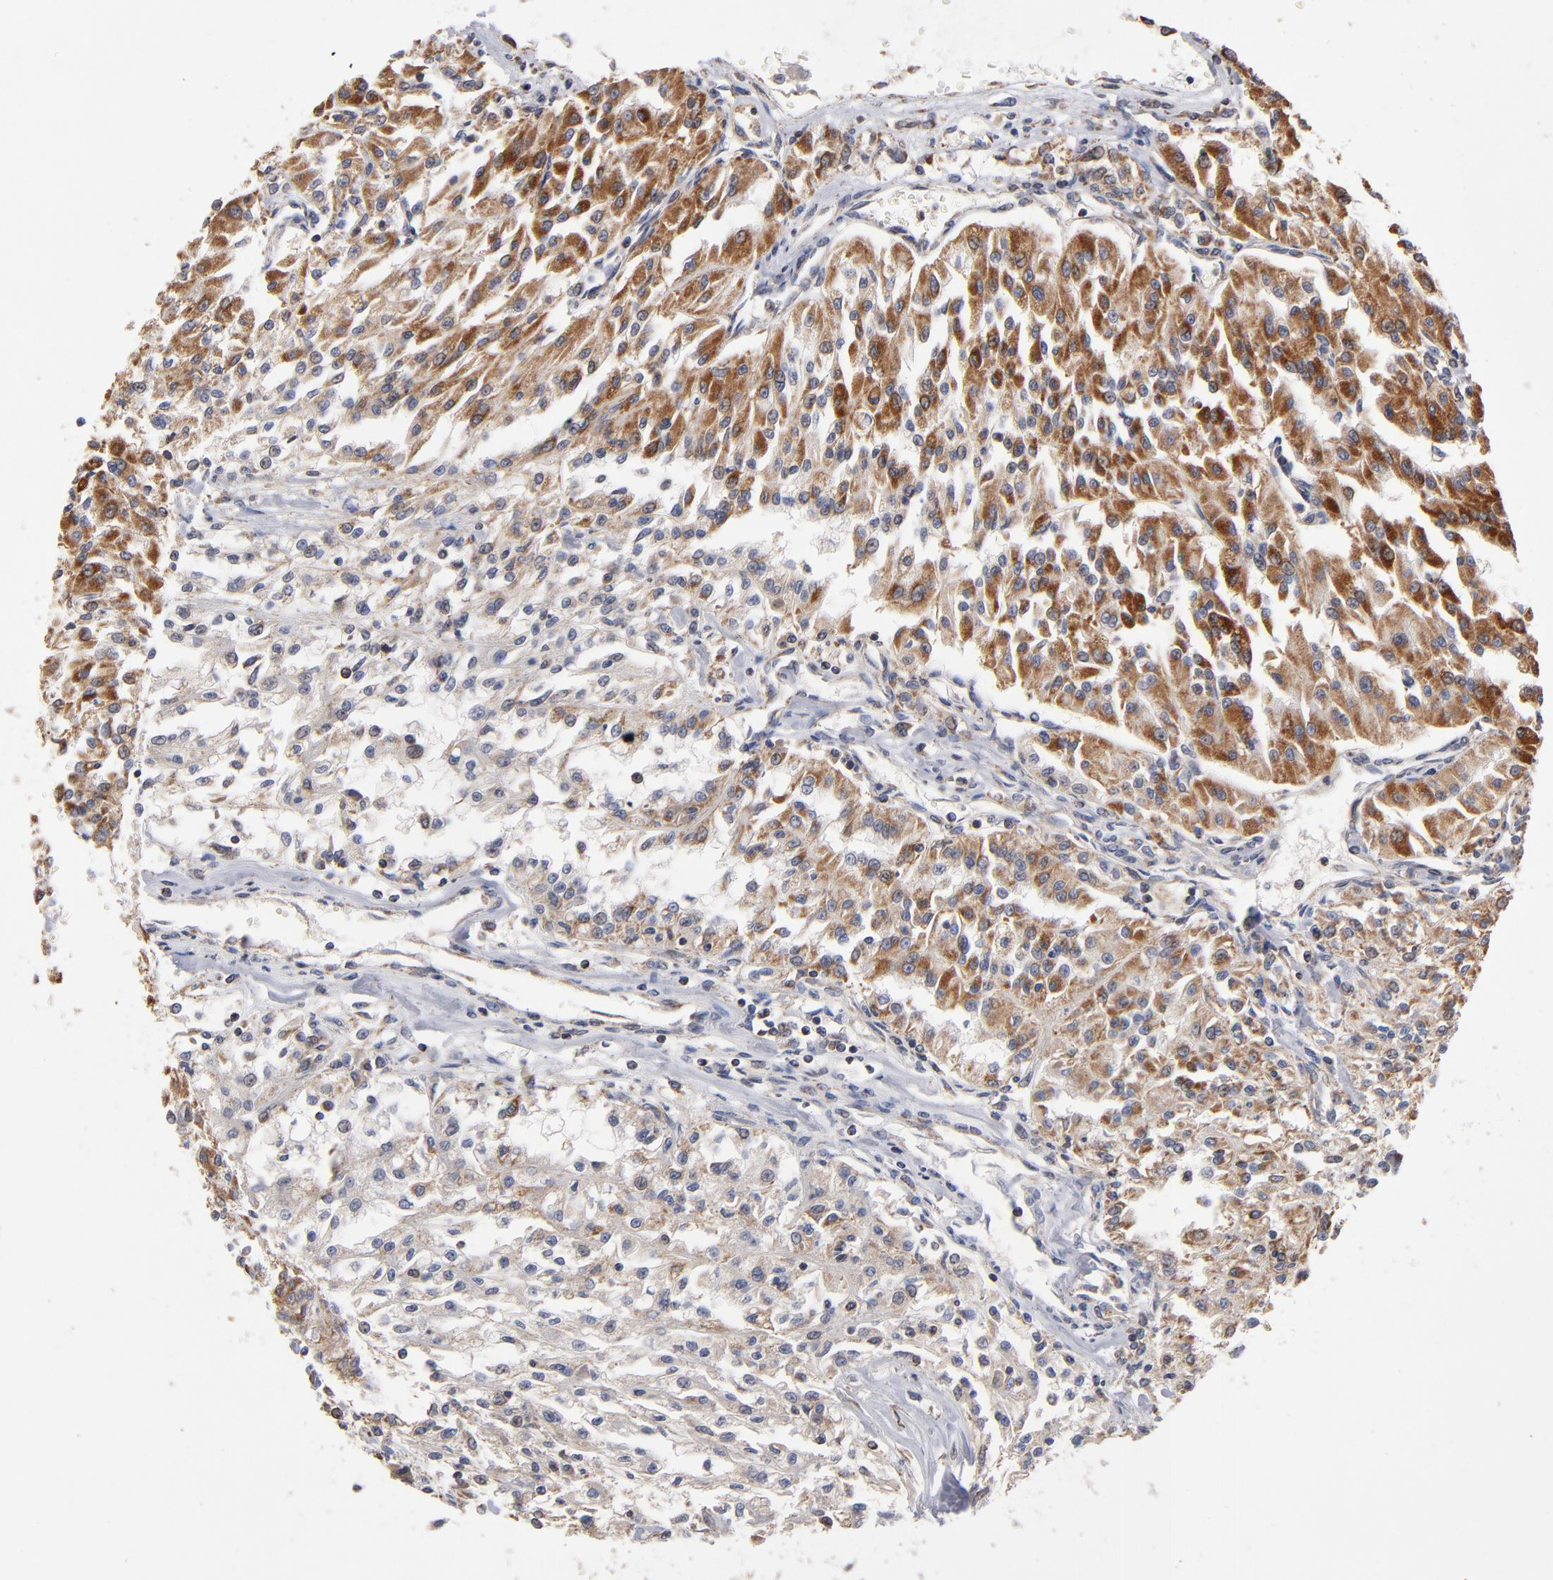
{"staining": {"intensity": "moderate", "quantity": "25%-75%", "location": "cytoplasmic/membranous"}, "tissue": "renal cancer", "cell_type": "Tumor cells", "image_type": "cancer", "snomed": [{"axis": "morphology", "description": "Adenocarcinoma, NOS"}, {"axis": "topography", "description": "Kidney"}], "caption": "Immunohistochemical staining of renal adenocarcinoma reveals medium levels of moderate cytoplasmic/membranous protein expression in approximately 25%-75% of tumor cells. The protein of interest is stained brown, and the nuclei are stained in blue (DAB IHC with brightfield microscopy, high magnification).", "gene": "MIPOL1", "patient": {"sex": "male", "age": 78}}